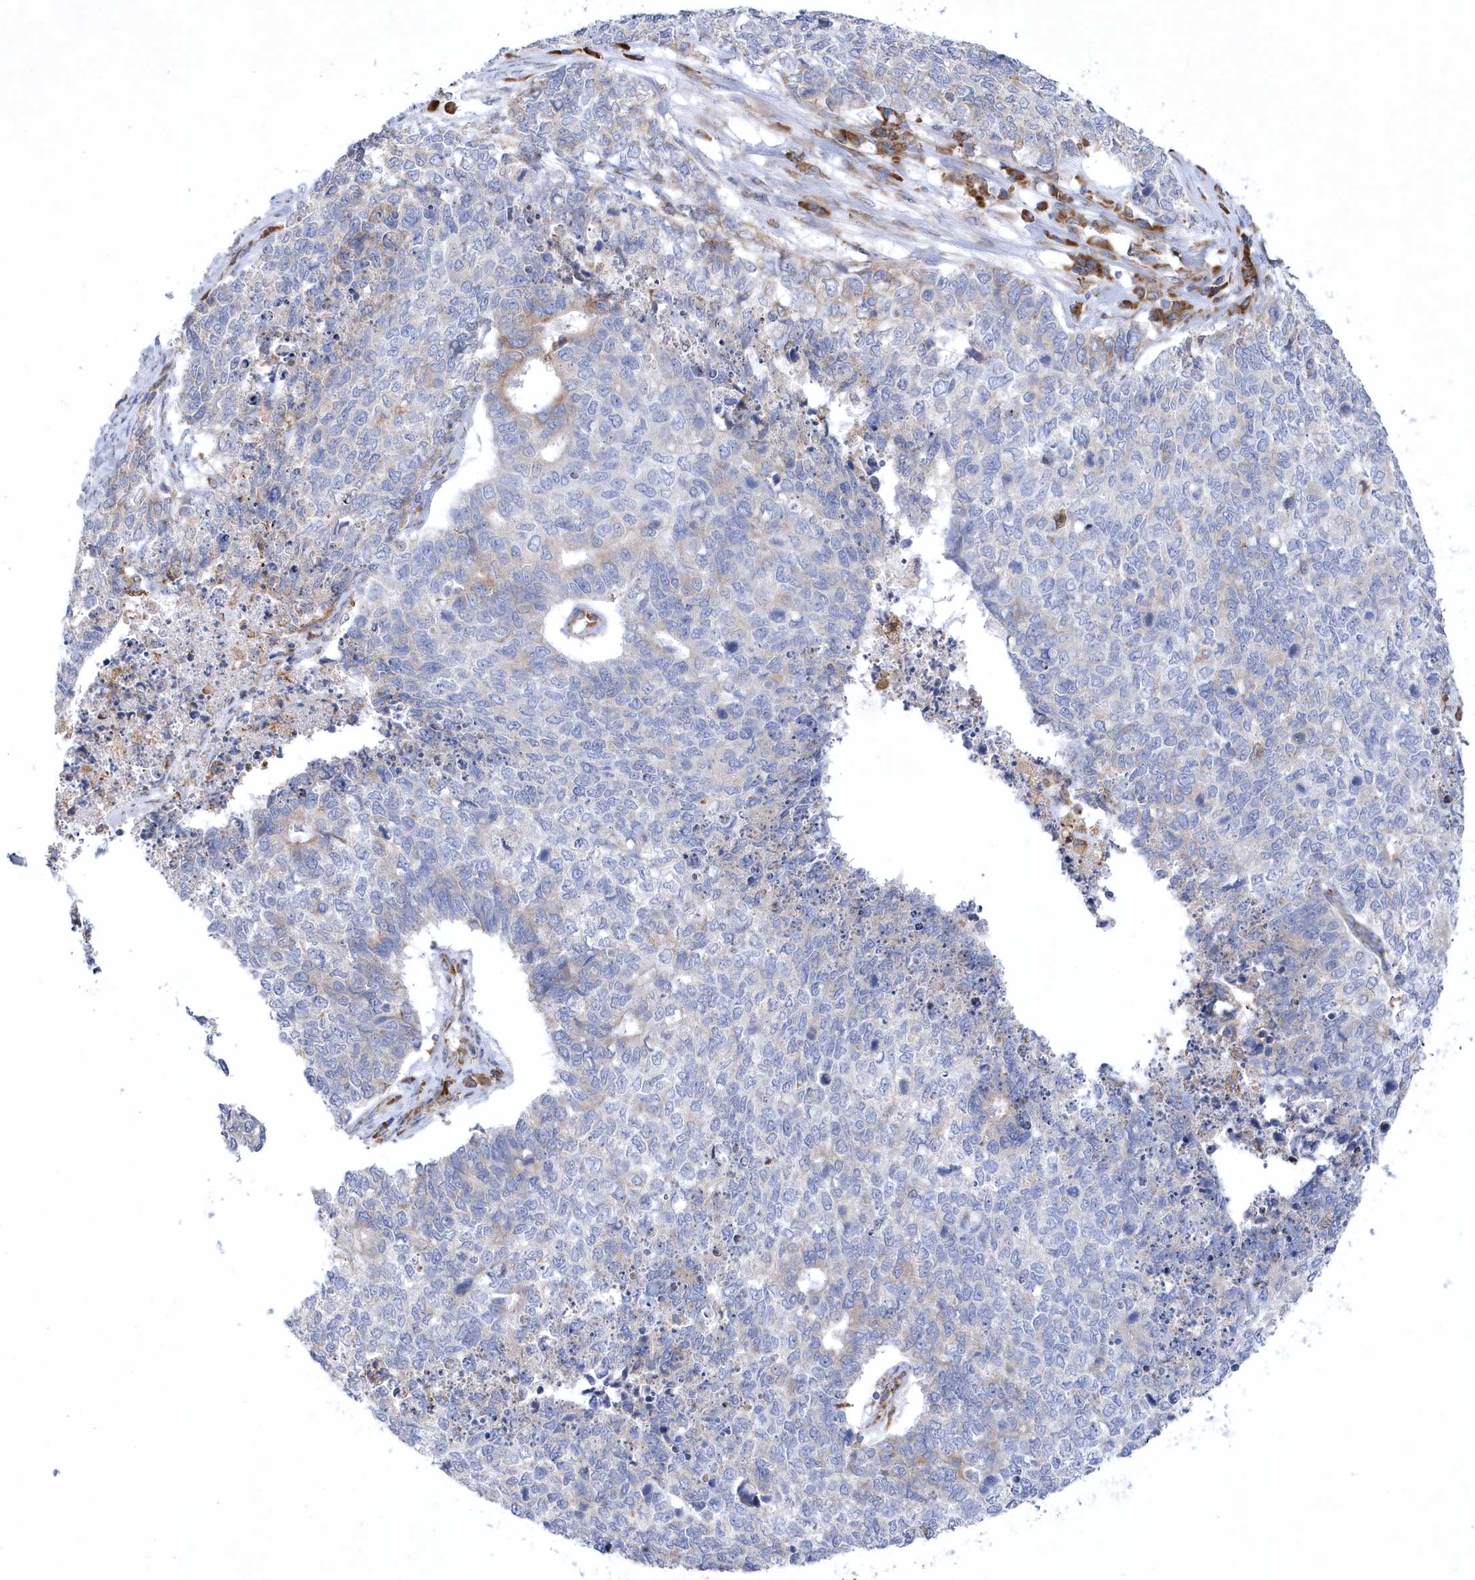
{"staining": {"intensity": "negative", "quantity": "none", "location": "none"}, "tissue": "cervical cancer", "cell_type": "Tumor cells", "image_type": "cancer", "snomed": [{"axis": "morphology", "description": "Squamous cell carcinoma, NOS"}, {"axis": "topography", "description": "Cervix"}], "caption": "Tumor cells are negative for protein expression in human cervical cancer.", "gene": "MED31", "patient": {"sex": "female", "age": 63}}